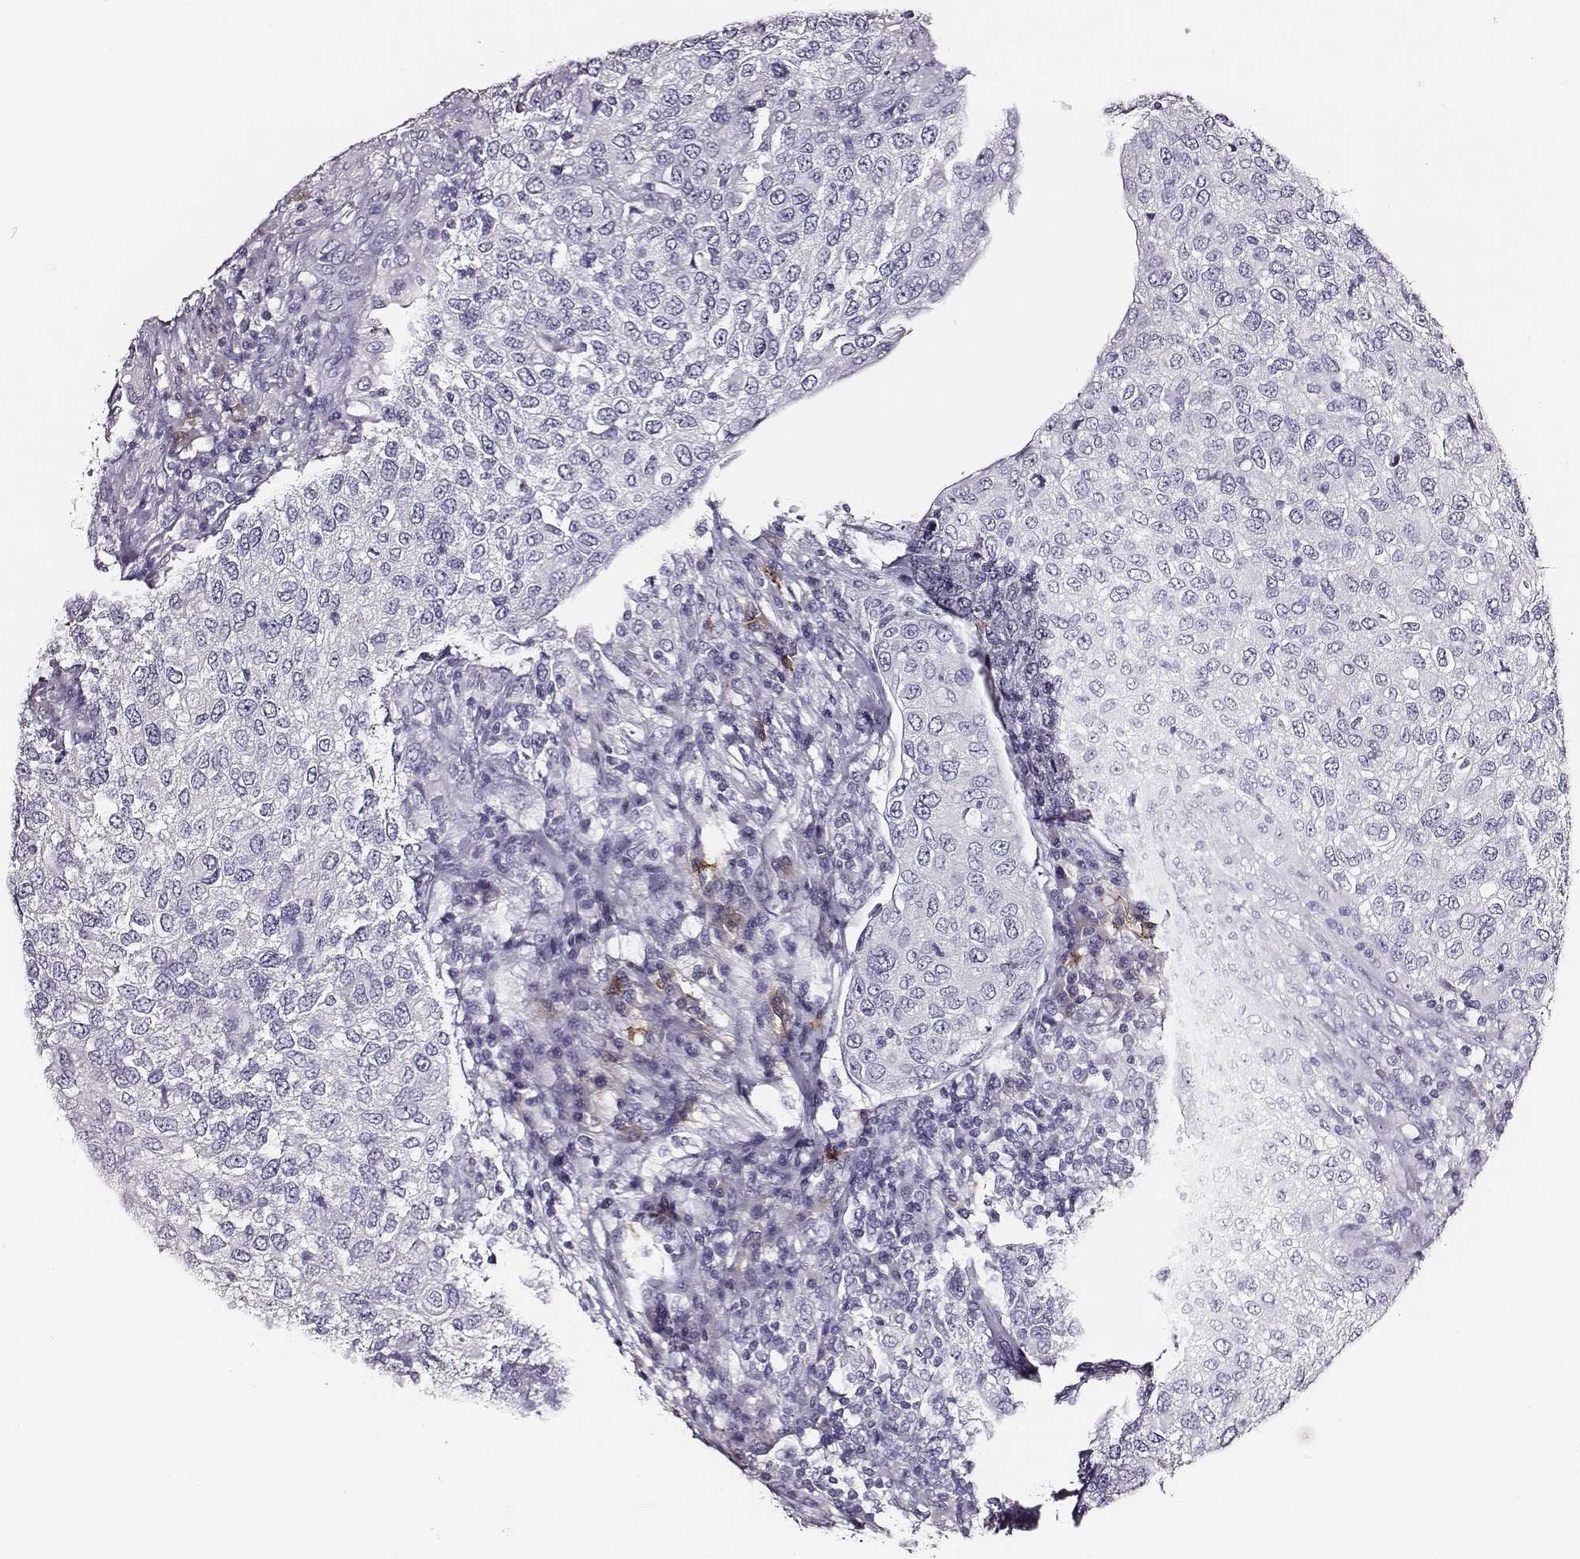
{"staining": {"intensity": "negative", "quantity": "none", "location": "none"}, "tissue": "urothelial cancer", "cell_type": "Tumor cells", "image_type": "cancer", "snomed": [{"axis": "morphology", "description": "Urothelial carcinoma, High grade"}, {"axis": "topography", "description": "Urinary bladder"}], "caption": "IHC of urothelial carcinoma (high-grade) displays no staining in tumor cells.", "gene": "DPEP1", "patient": {"sex": "female", "age": 78}}